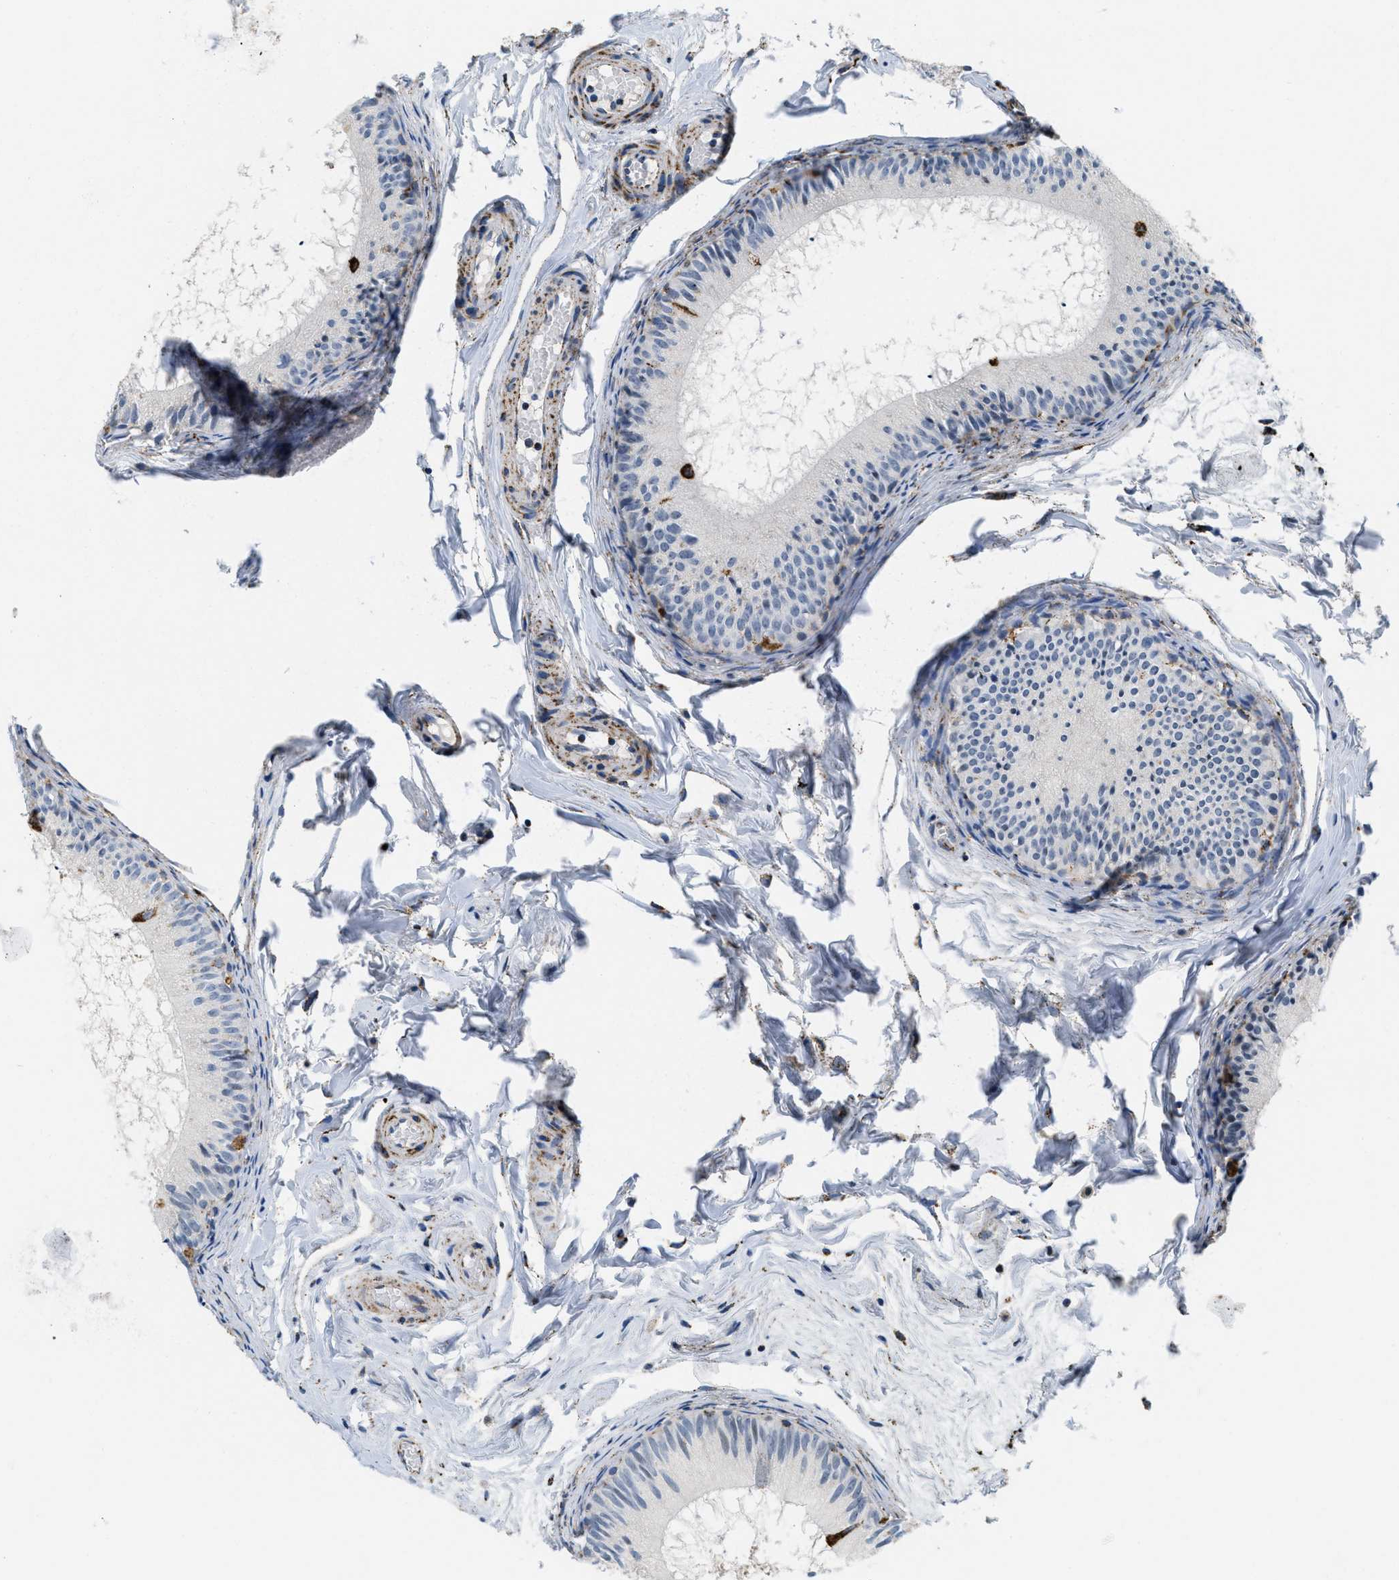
{"staining": {"intensity": "moderate", "quantity": "<25%", "location": "cytoplasmic/membranous"}, "tissue": "epididymis", "cell_type": "Glandular cells", "image_type": "normal", "snomed": [{"axis": "morphology", "description": "Normal tissue, NOS"}, {"axis": "topography", "description": "Epididymis"}], "caption": "Immunohistochemical staining of unremarkable epididymis displays moderate cytoplasmic/membranous protein staining in approximately <25% of glandular cells.", "gene": "KCNJ5", "patient": {"sex": "male", "age": 46}}